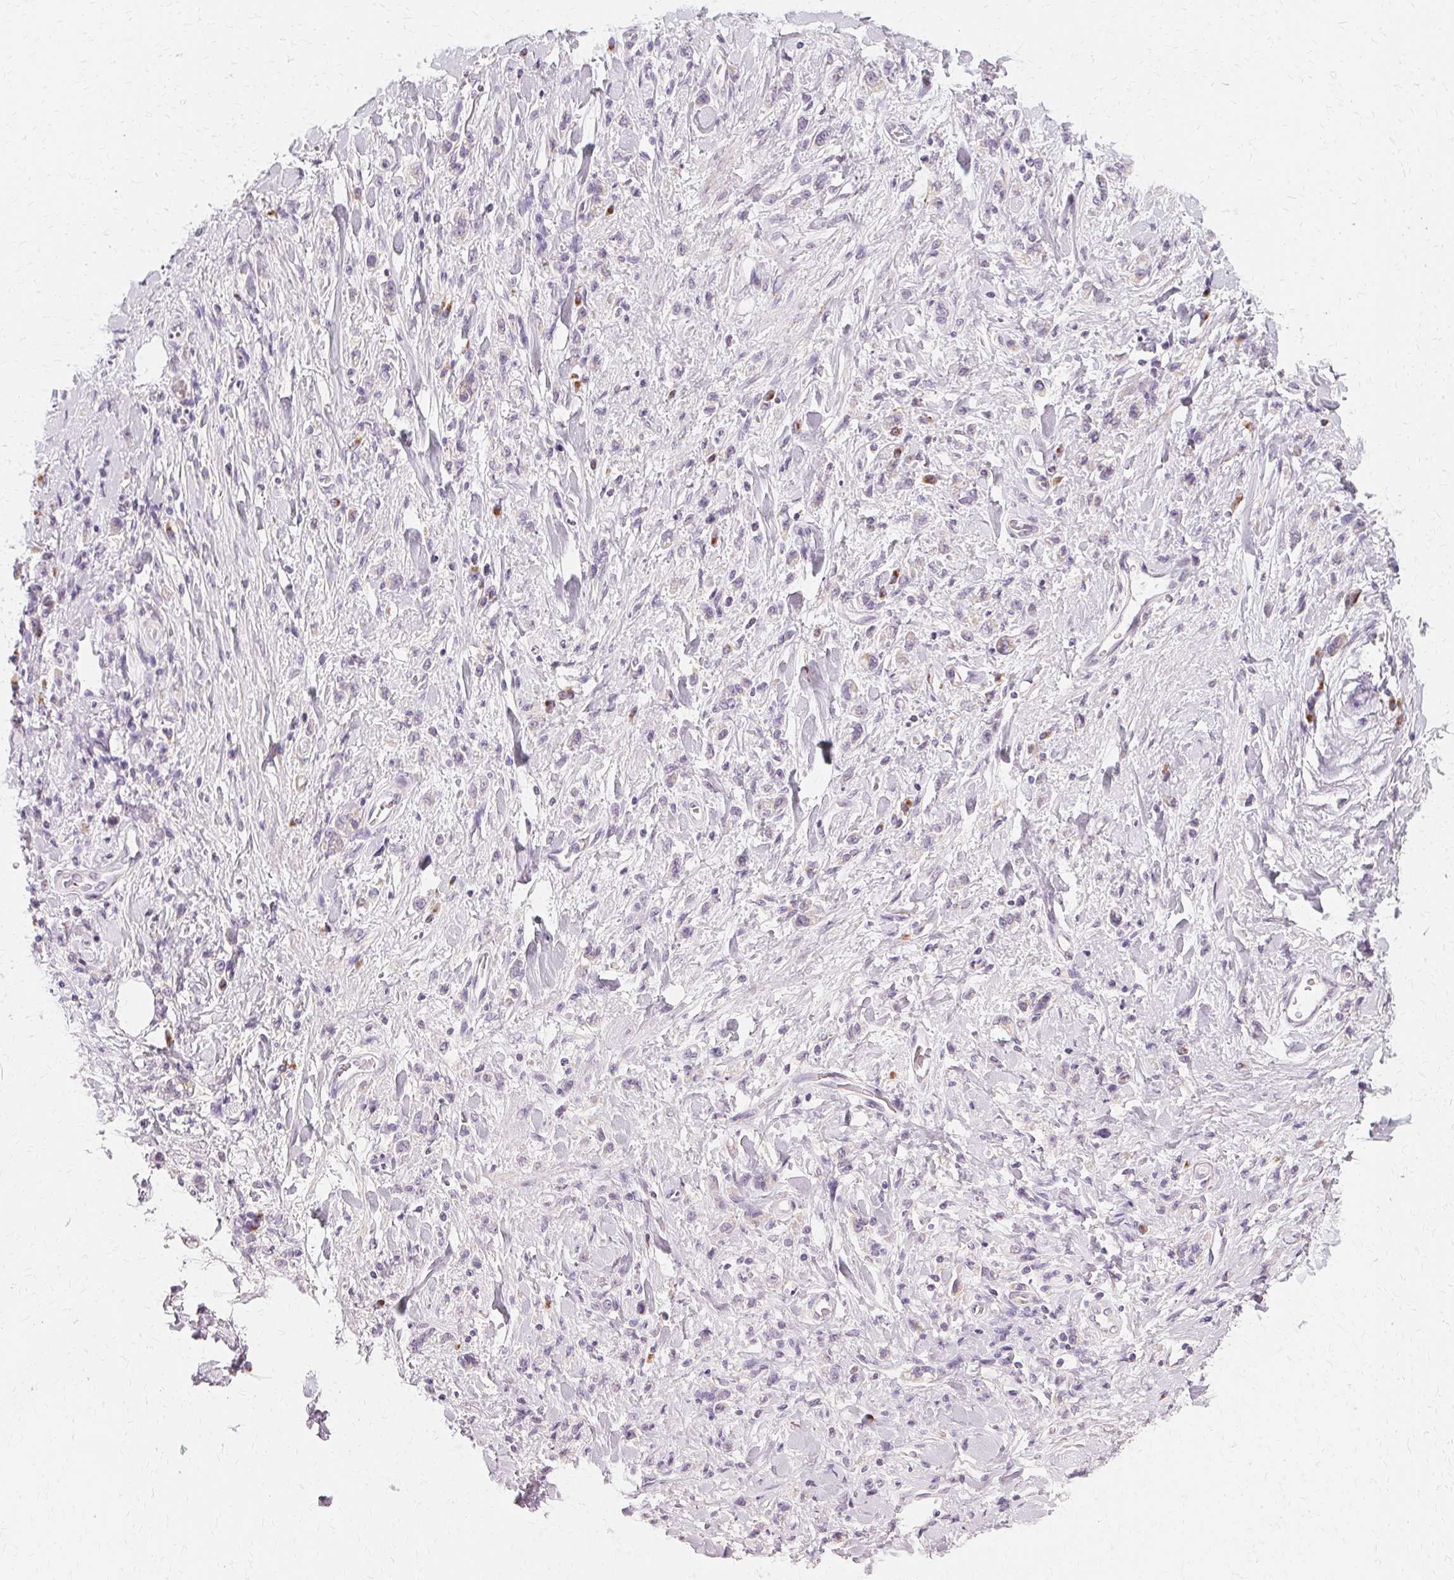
{"staining": {"intensity": "negative", "quantity": "none", "location": "none"}, "tissue": "stomach cancer", "cell_type": "Tumor cells", "image_type": "cancer", "snomed": [{"axis": "morphology", "description": "Adenocarcinoma, NOS"}, {"axis": "topography", "description": "Stomach"}], "caption": "Protein analysis of stomach adenocarcinoma exhibits no significant positivity in tumor cells.", "gene": "FCRL3", "patient": {"sex": "male", "age": 77}}